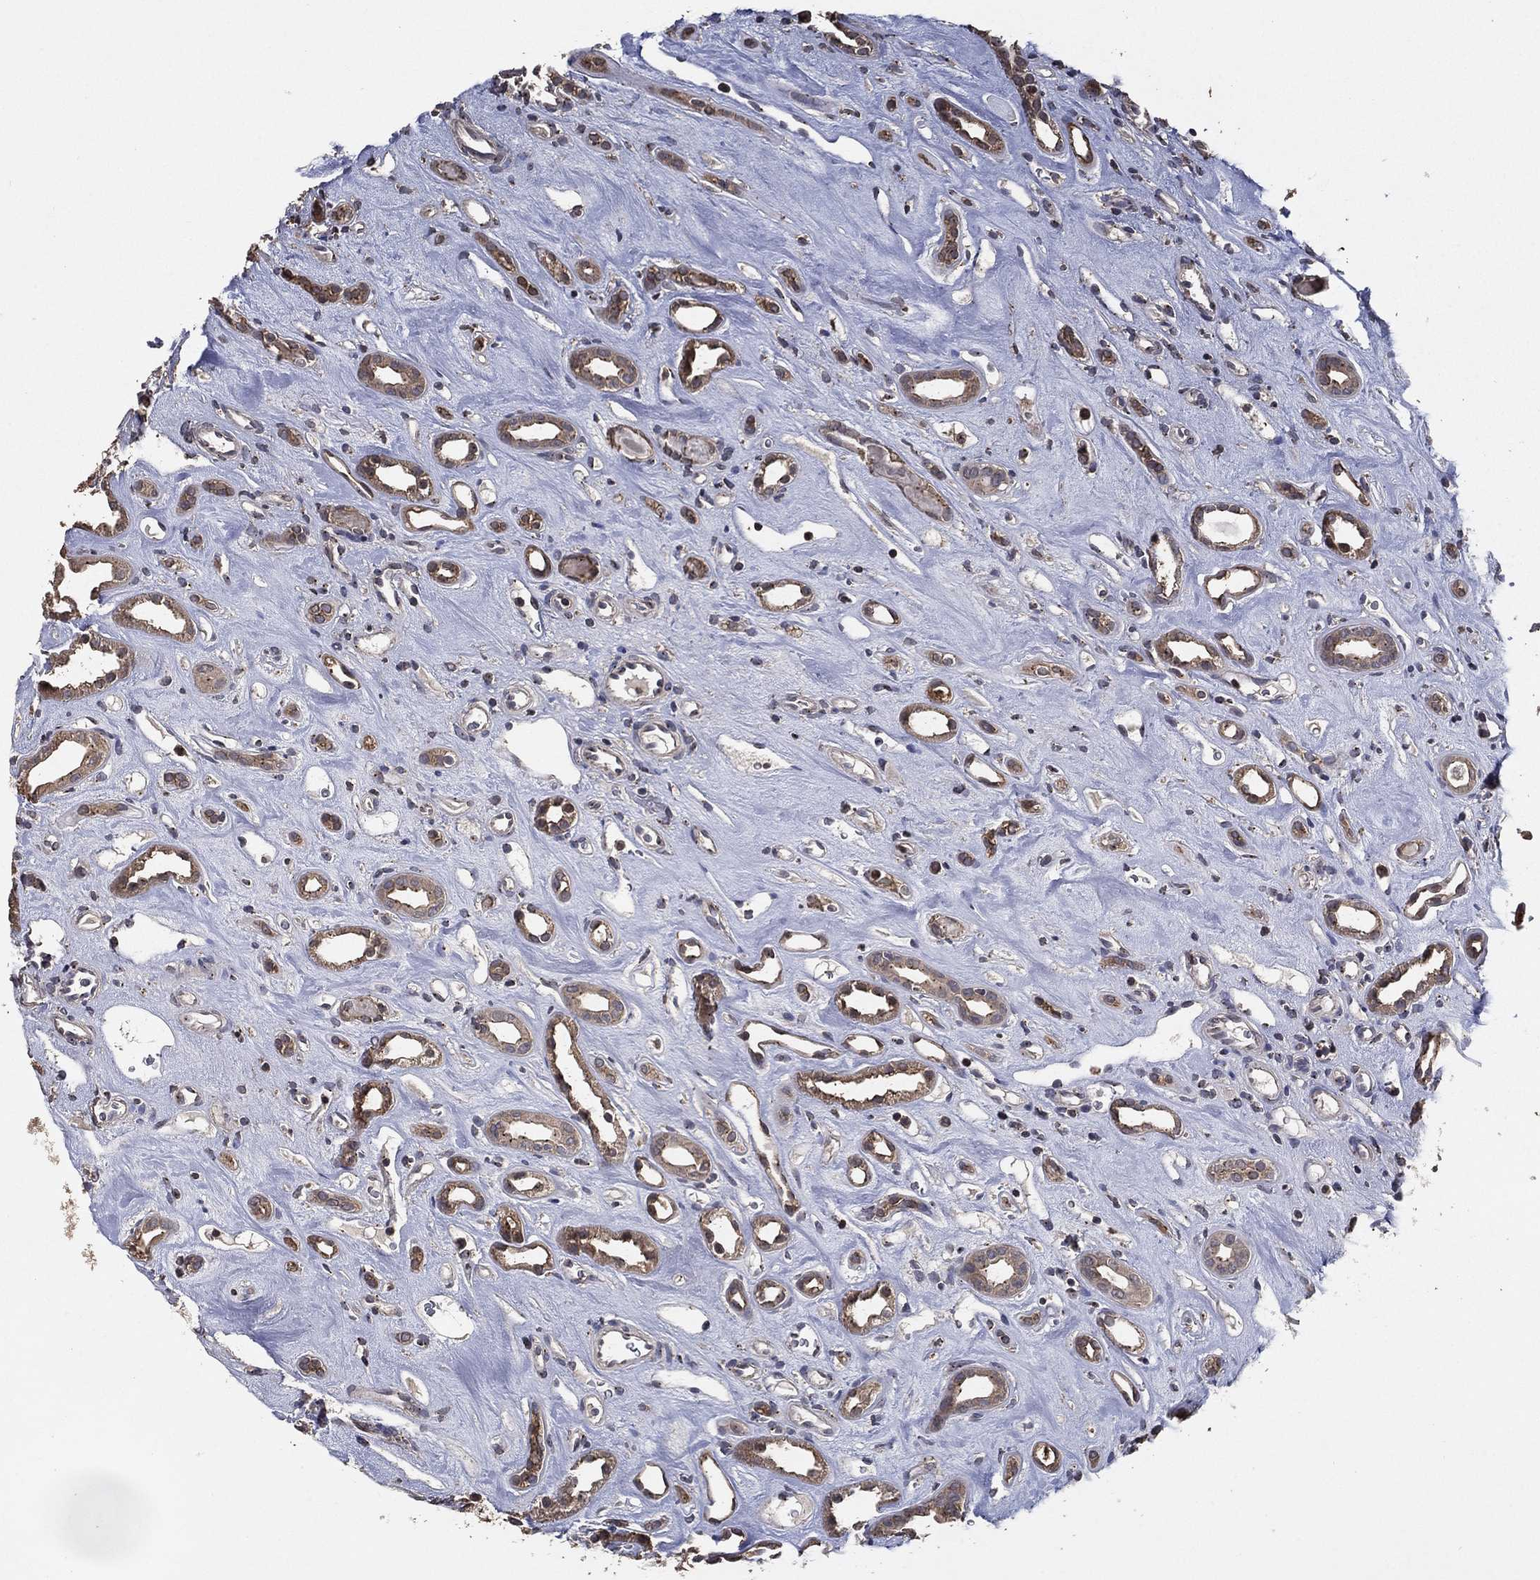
{"staining": {"intensity": "moderate", "quantity": ">75%", "location": "cytoplasmic/membranous"}, "tissue": "renal cancer", "cell_type": "Tumor cells", "image_type": "cancer", "snomed": [{"axis": "morphology", "description": "Adenocarcinoma, NOS"}, {"axis": "topography", "description": "Kidney"}], "caption": "Immunohistochemical staining of renal cancer (adenocarcinoma) exhibits medium levels of moderate cytoplasmic/membranous positivity in about >75% of tumor cells.", "gene": "PCNT", "patient": {"sex": "female", "age": 89}}